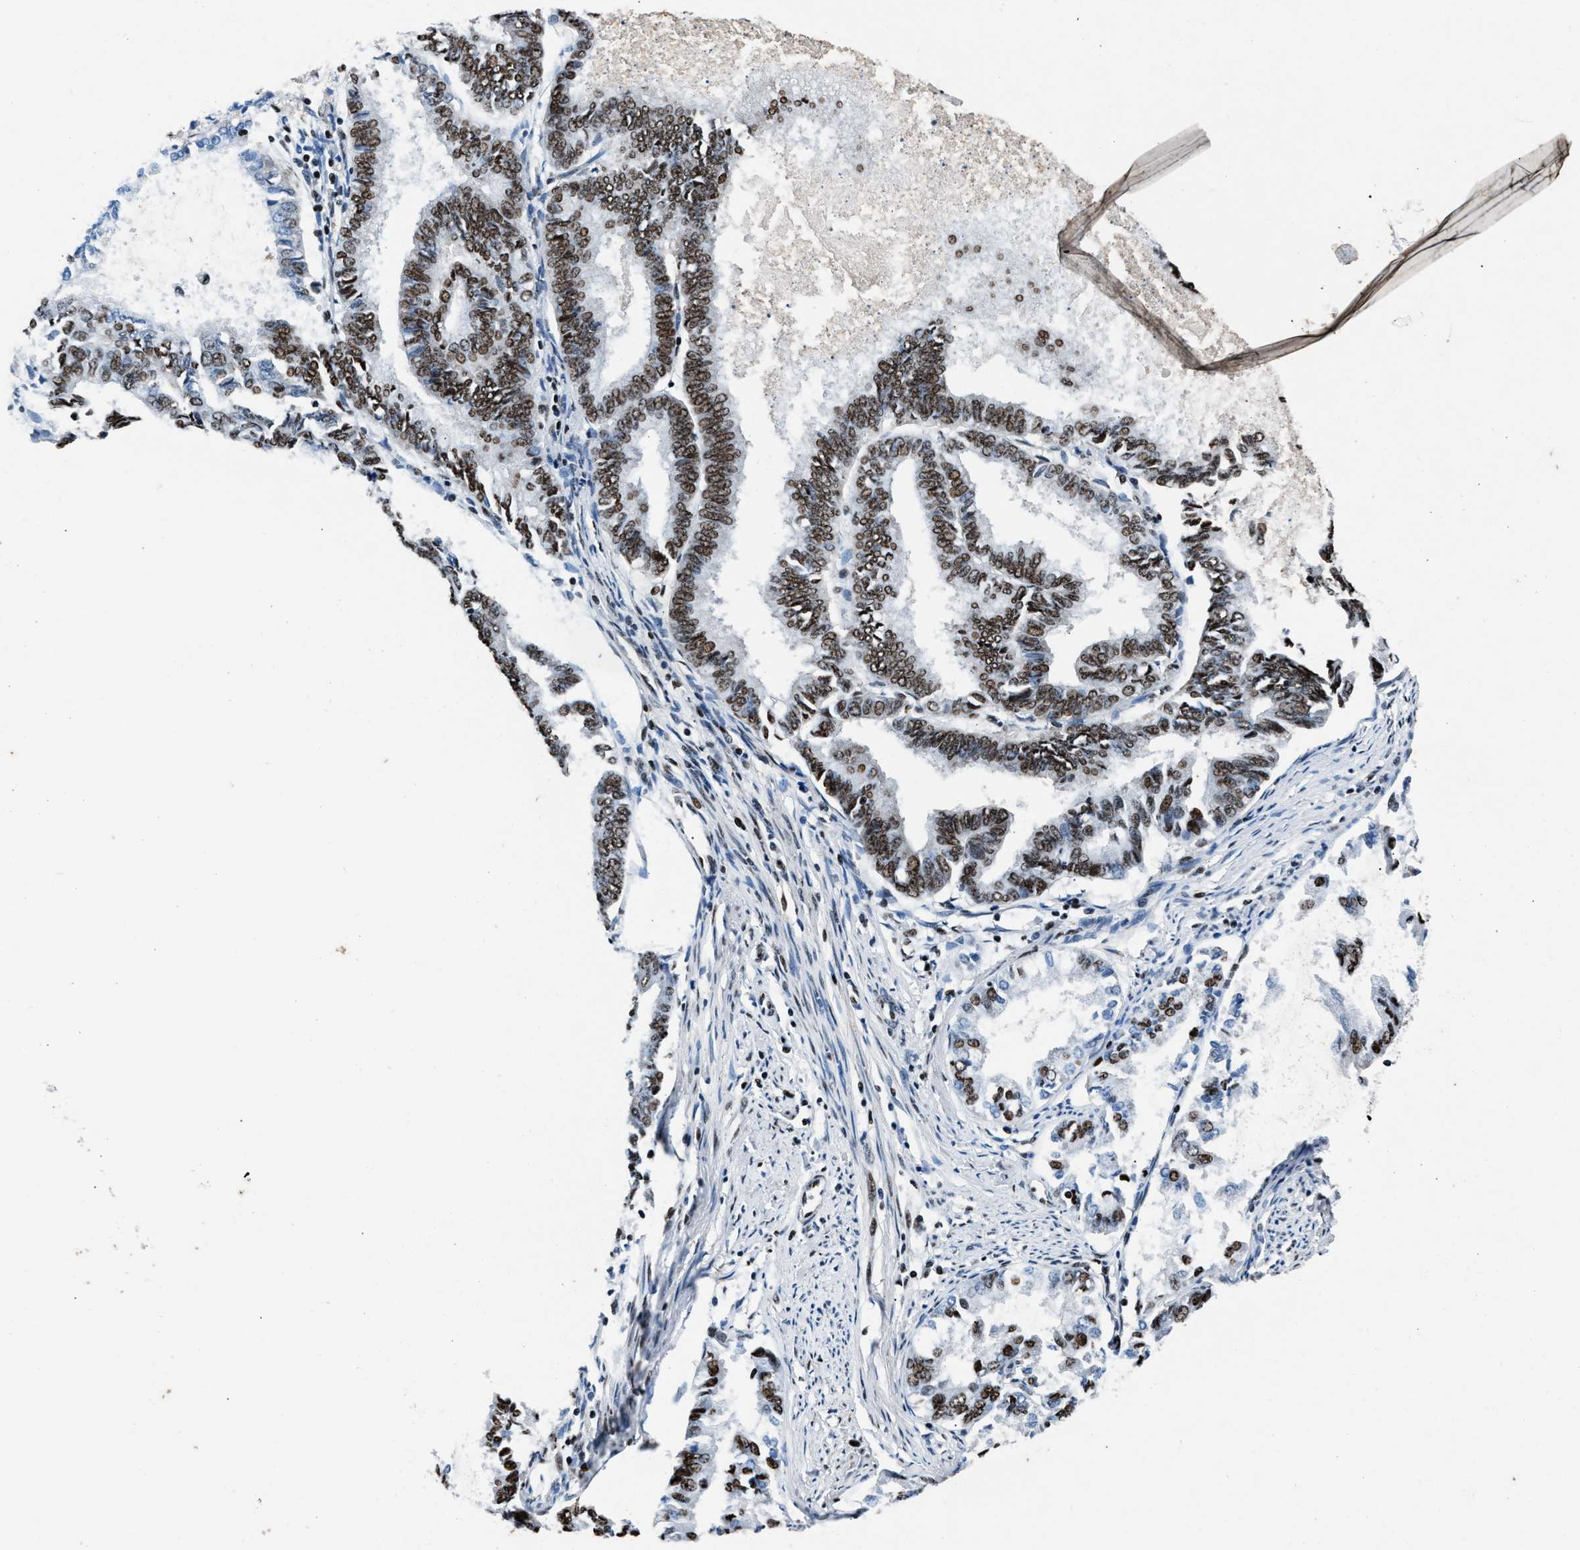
{"staining": {"intensity": "moderate", "quantity": ">75%", "location": "nuclear"}, "tissue": "endometrial cancer", "cell_type": "Tumor cells", "image_type": "cancer", "snomed": [{"axis": "morphology", "description": "Adenocarcinoma, NOS"}, {"axis": "topography", "description": "Endometrium"}], "caption": "Tumor cells show medium levels of moderate nuclear positivity in approximately >75% of cells in endometrial cancer.", "gene": "PRRC2B", "patient": {"sex": "female", "age": 86}}